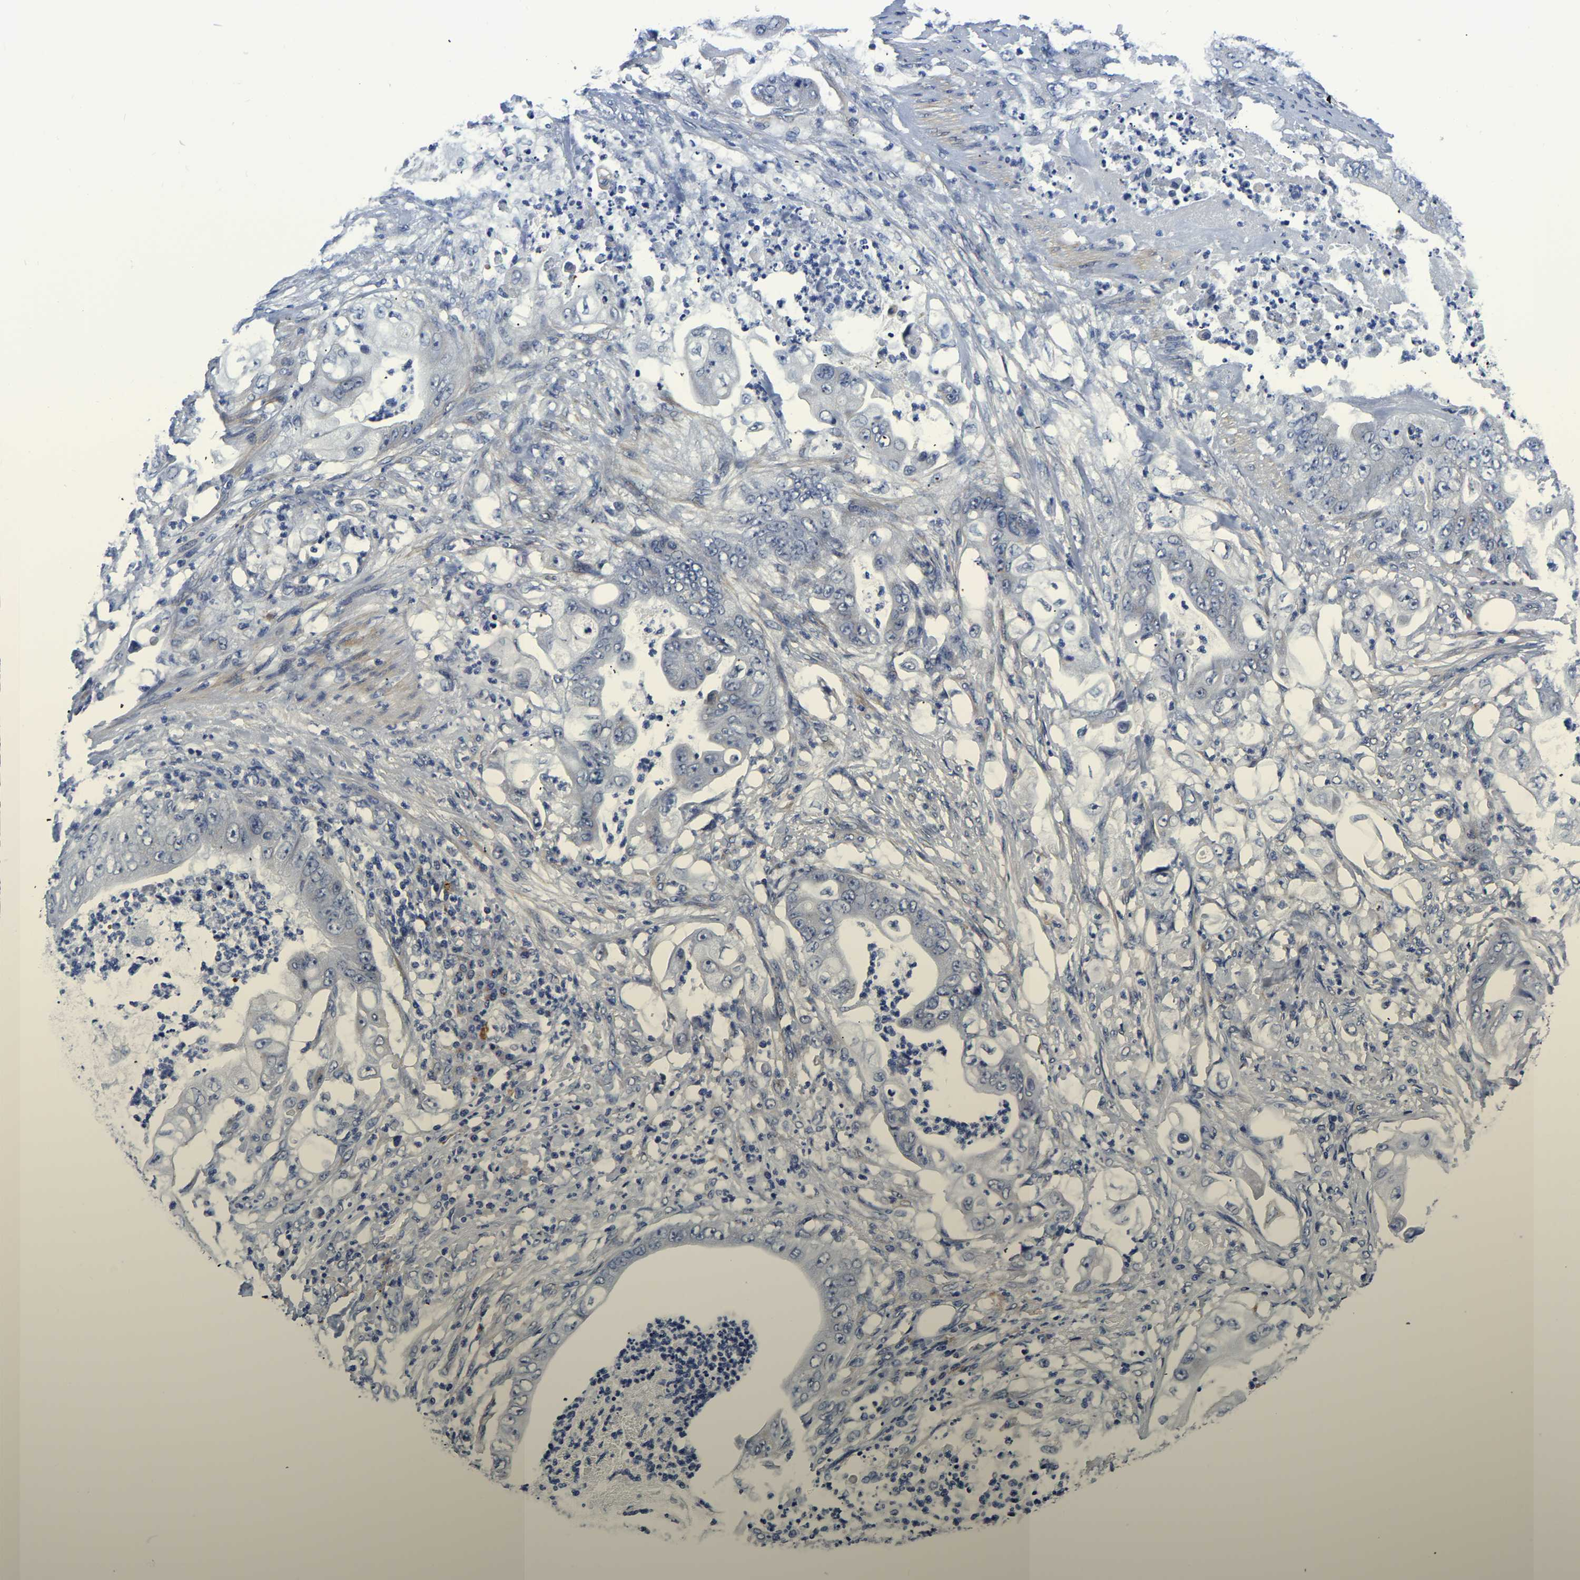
{"staining": {"intensity": "negative", "quantity": "none", "location": "none"}, "tissue": "stomach cancer", "cell_type": "Tumor cells", "image_type": "cancer", "snomed": [{"axis": "morphology", "description": "Adenocarcinoma, NOS"}, {"axis": "topography", "description": "Stomach"}], "caption": "IHC of stomach cancer (adenocarcinoma) shows no positivity in tumor cells.", "gene": "PDLIM7", "patient": {"sex": "female", "age": 73}}